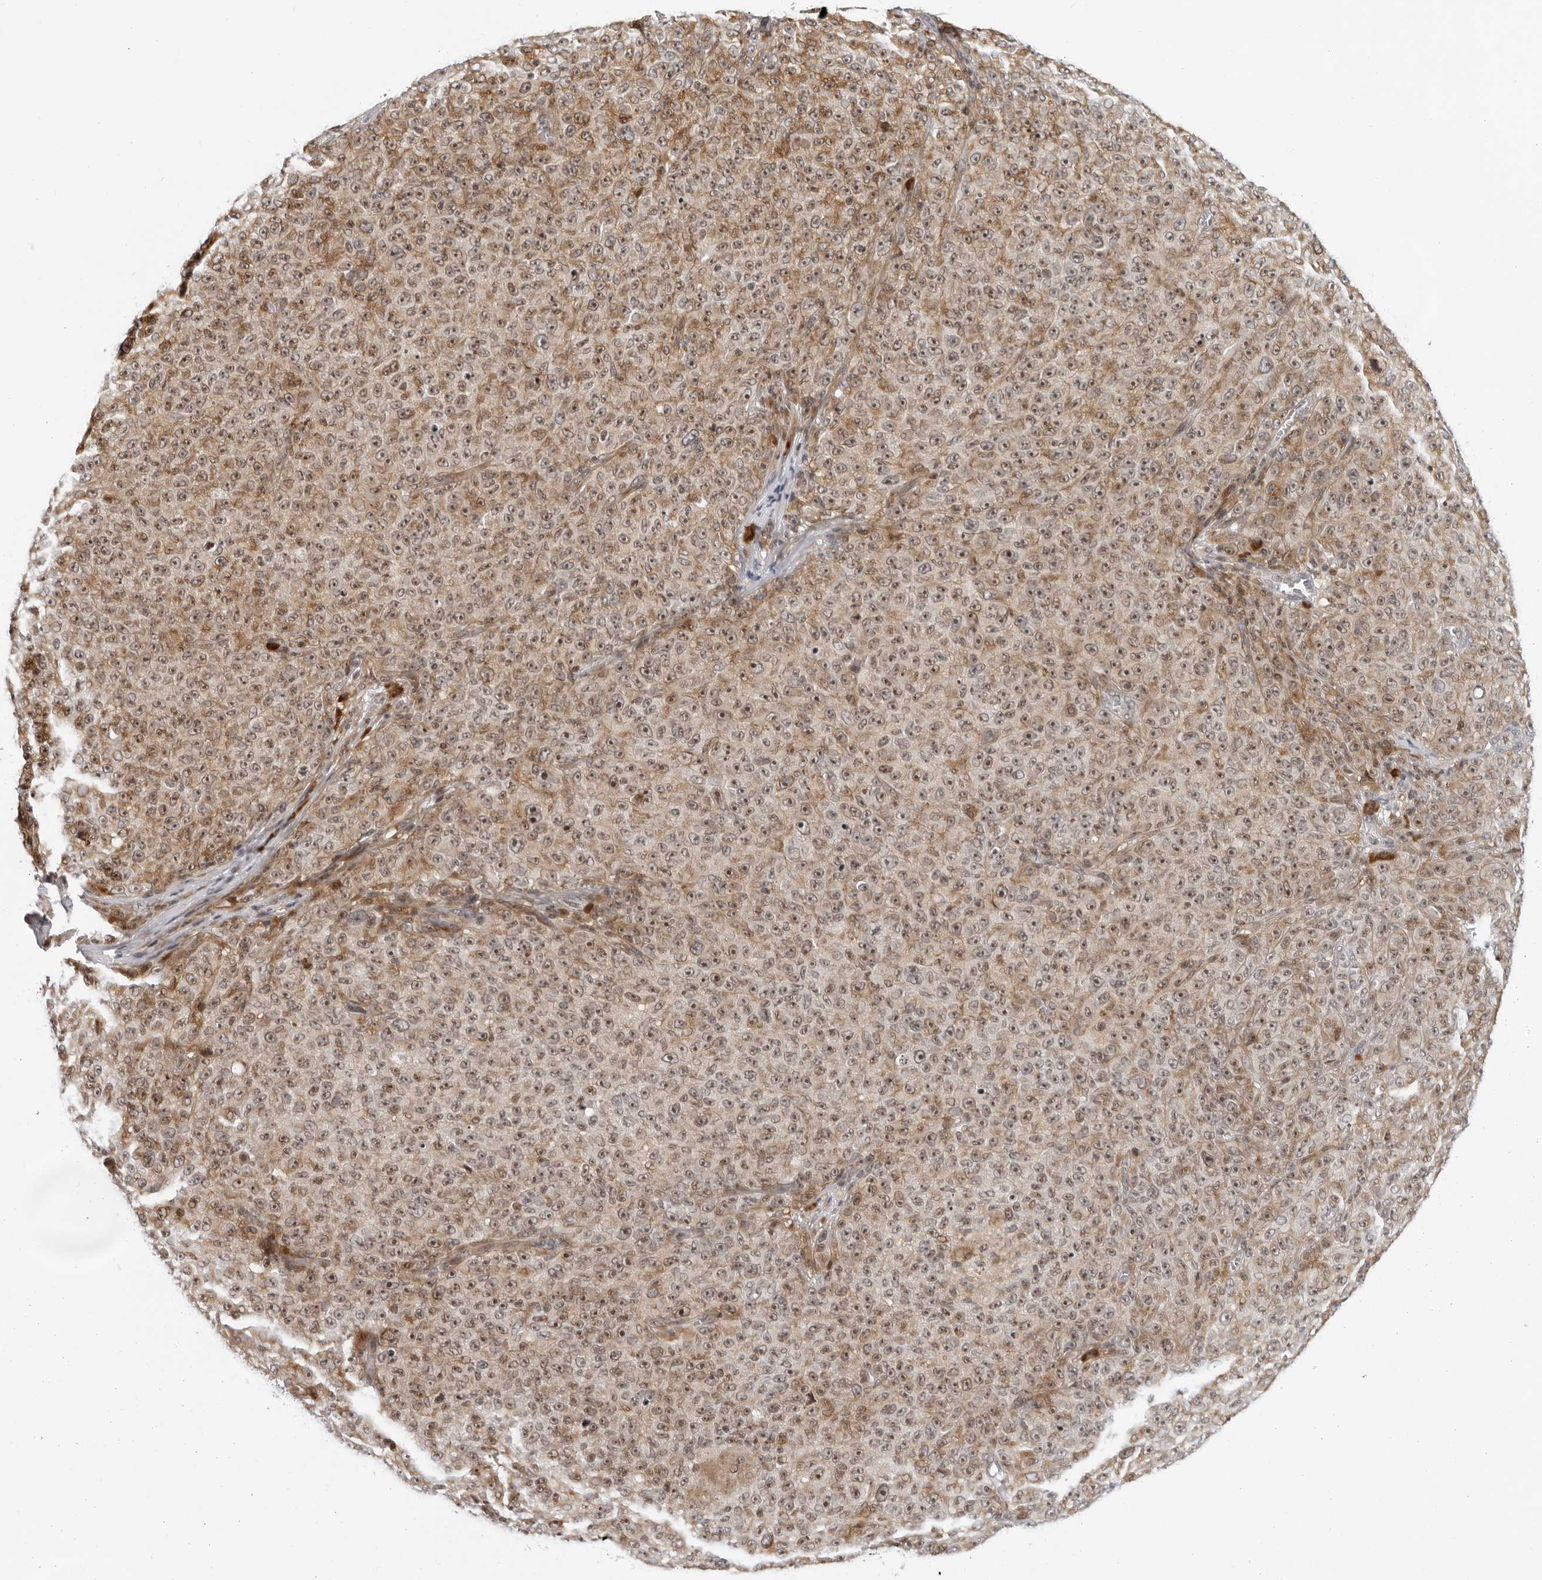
{"staining": {"intensity": "weak", "quantity": ">75%", "location": "cytoplasmic/membranous,nuclear"}, "tissue": "melanoma", "cell_type": "Tumor cells", "image_type": "cancer", "snomed": [{"axis": "morphology", "description": "Malignant melanoma, NOS"}, {"axis": "topography", "description": "Skin"}], "caption": "Immunohistochemical staining of melanoma exhibits weak cytoplasmic/membranous and nuclear protein positivity in approximately >75% of tumor cells.", "gene": "PIP4K2C", "patient": {"sex": "female", "age": 82}}